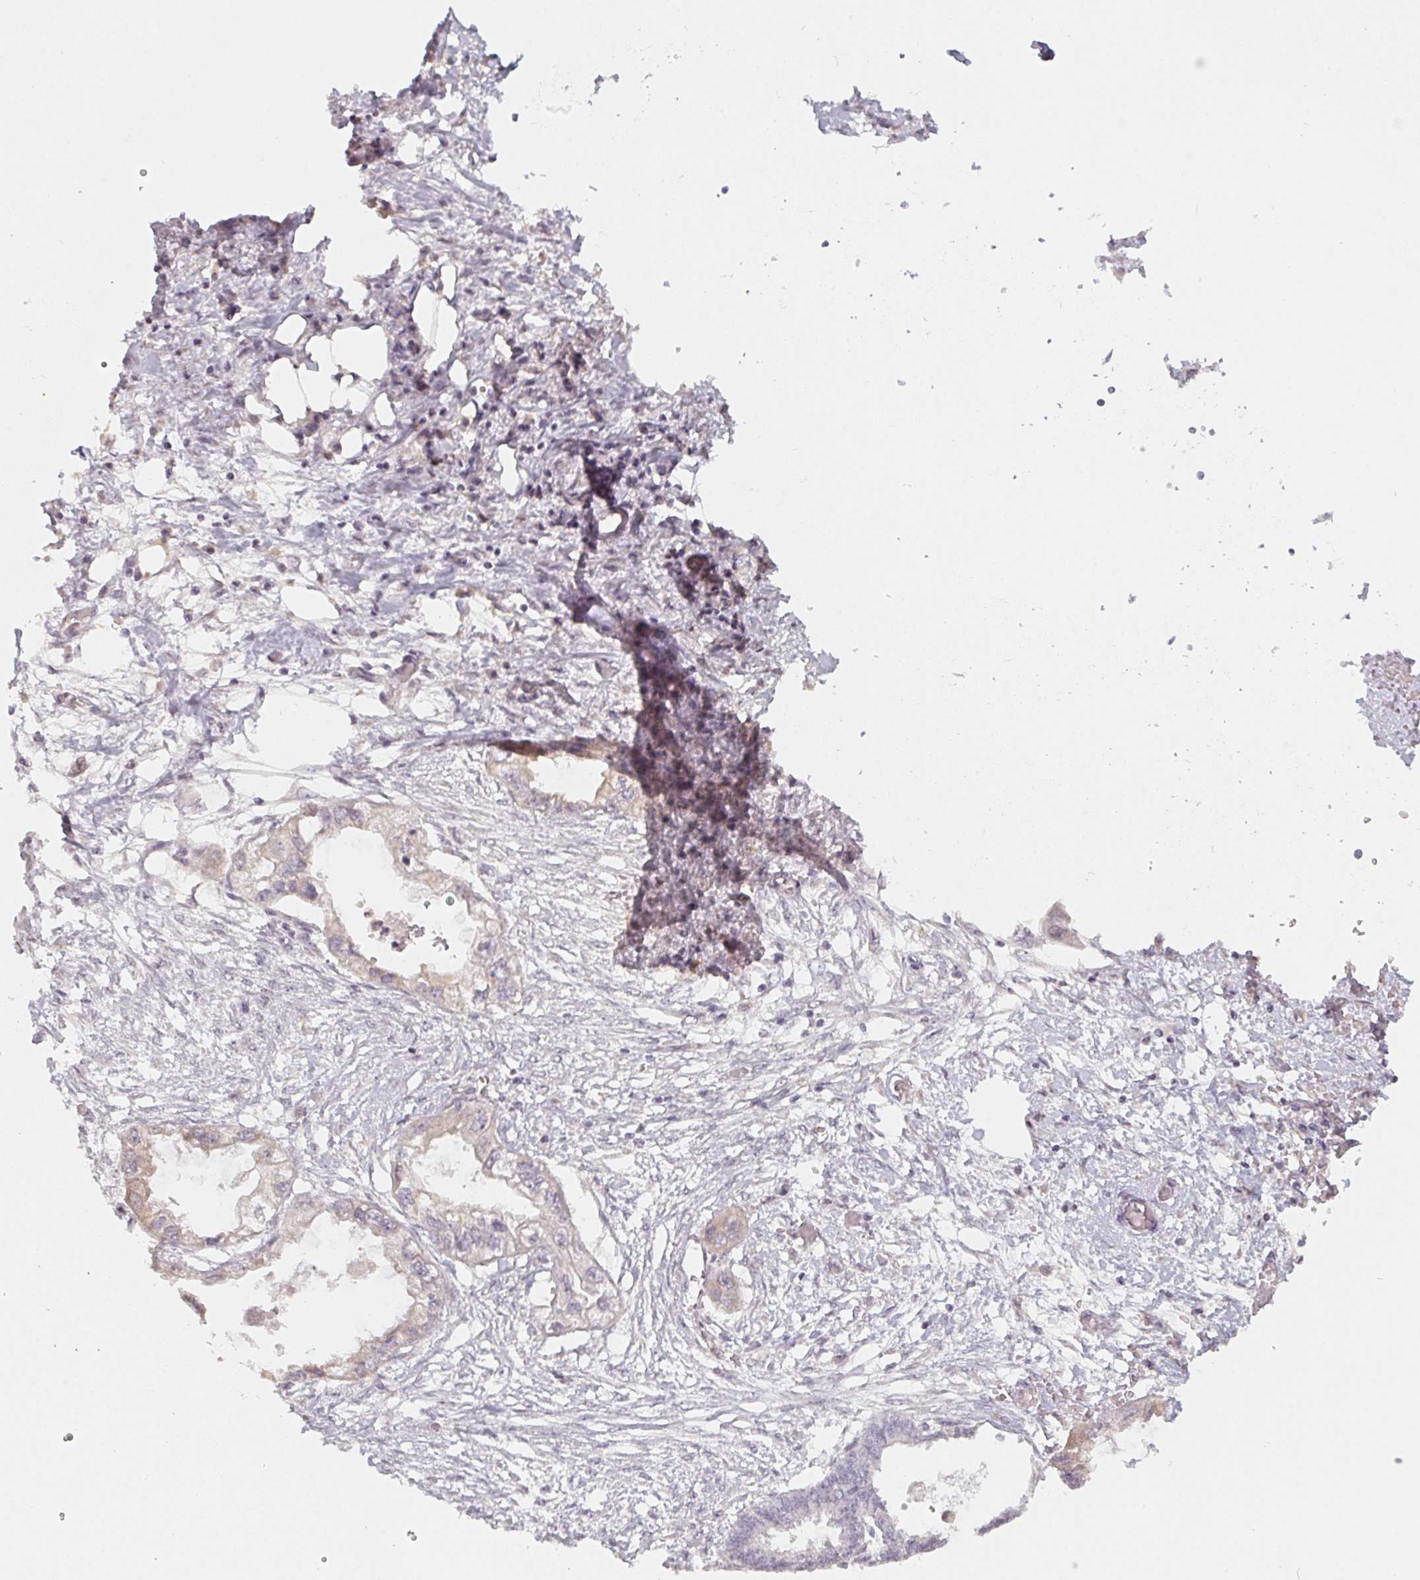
{"staining": {"intensity": "weak", "quantity": "<25%", "location": "cytoplasmic/membranous"}, "tissue": "endometrial cancer", "cell_type": "Tumor cells", "image_type": "cancer", "snomed": [{"axis": "morphology", "description": "Adenocarcinoma, NOS"}, {"axis": "morphology", "description": "Adenocarcinoma, metastatic, NOS"}, {"axis": "topography", "description": "Adipose tissue"}, {"axis": "topography", "description": "Endometrium"}], "caption": "There is no significant expression in tumor cells of endometrial cancer (metastatic adenocarcinoma).", "gene": "SOAT1", "patient": {"sex": "female", "age": 67}}